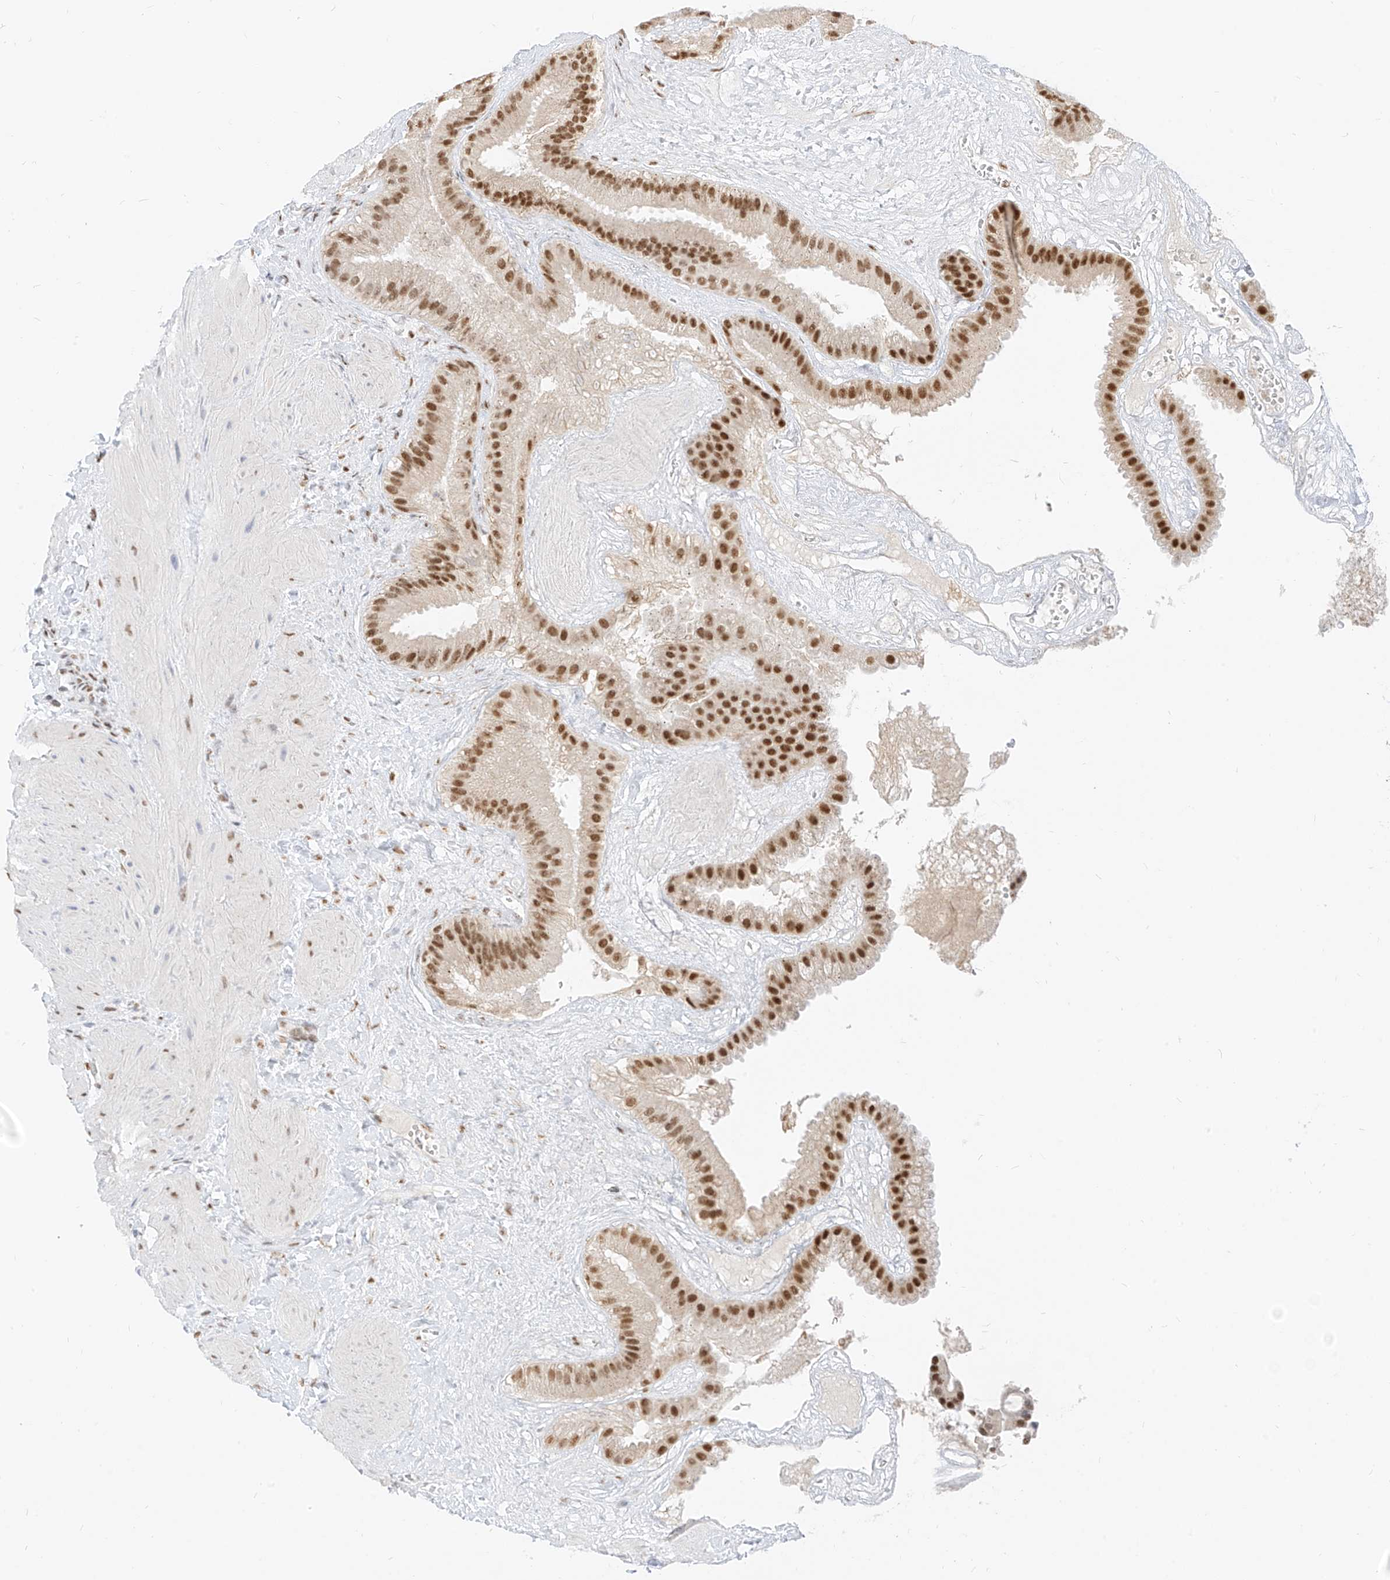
{"staining": {"intensity": "strong", "quantity": ">75%", "location": "nuclear"}, "tissue": "gallbladder", "cell_type": "Glandular cells", "image_type": "normal", "snomed": [{"axis": "morphology", "description": "Normal tissue, NOS"}, {"axis": "topography", "description": "Gallbladder"}], "caption": "Immunohistochemical staining of benign gallbladder exhibits strong nuclear protein positivity in about >75% of glandular cells. The staining is performed using DAB brown chromogen to label protein expression. The nuclei are counter-stained blue using hematoxylin.", "gene": "SMARCA2", "patient": {"sex": "male", "age": 55}}